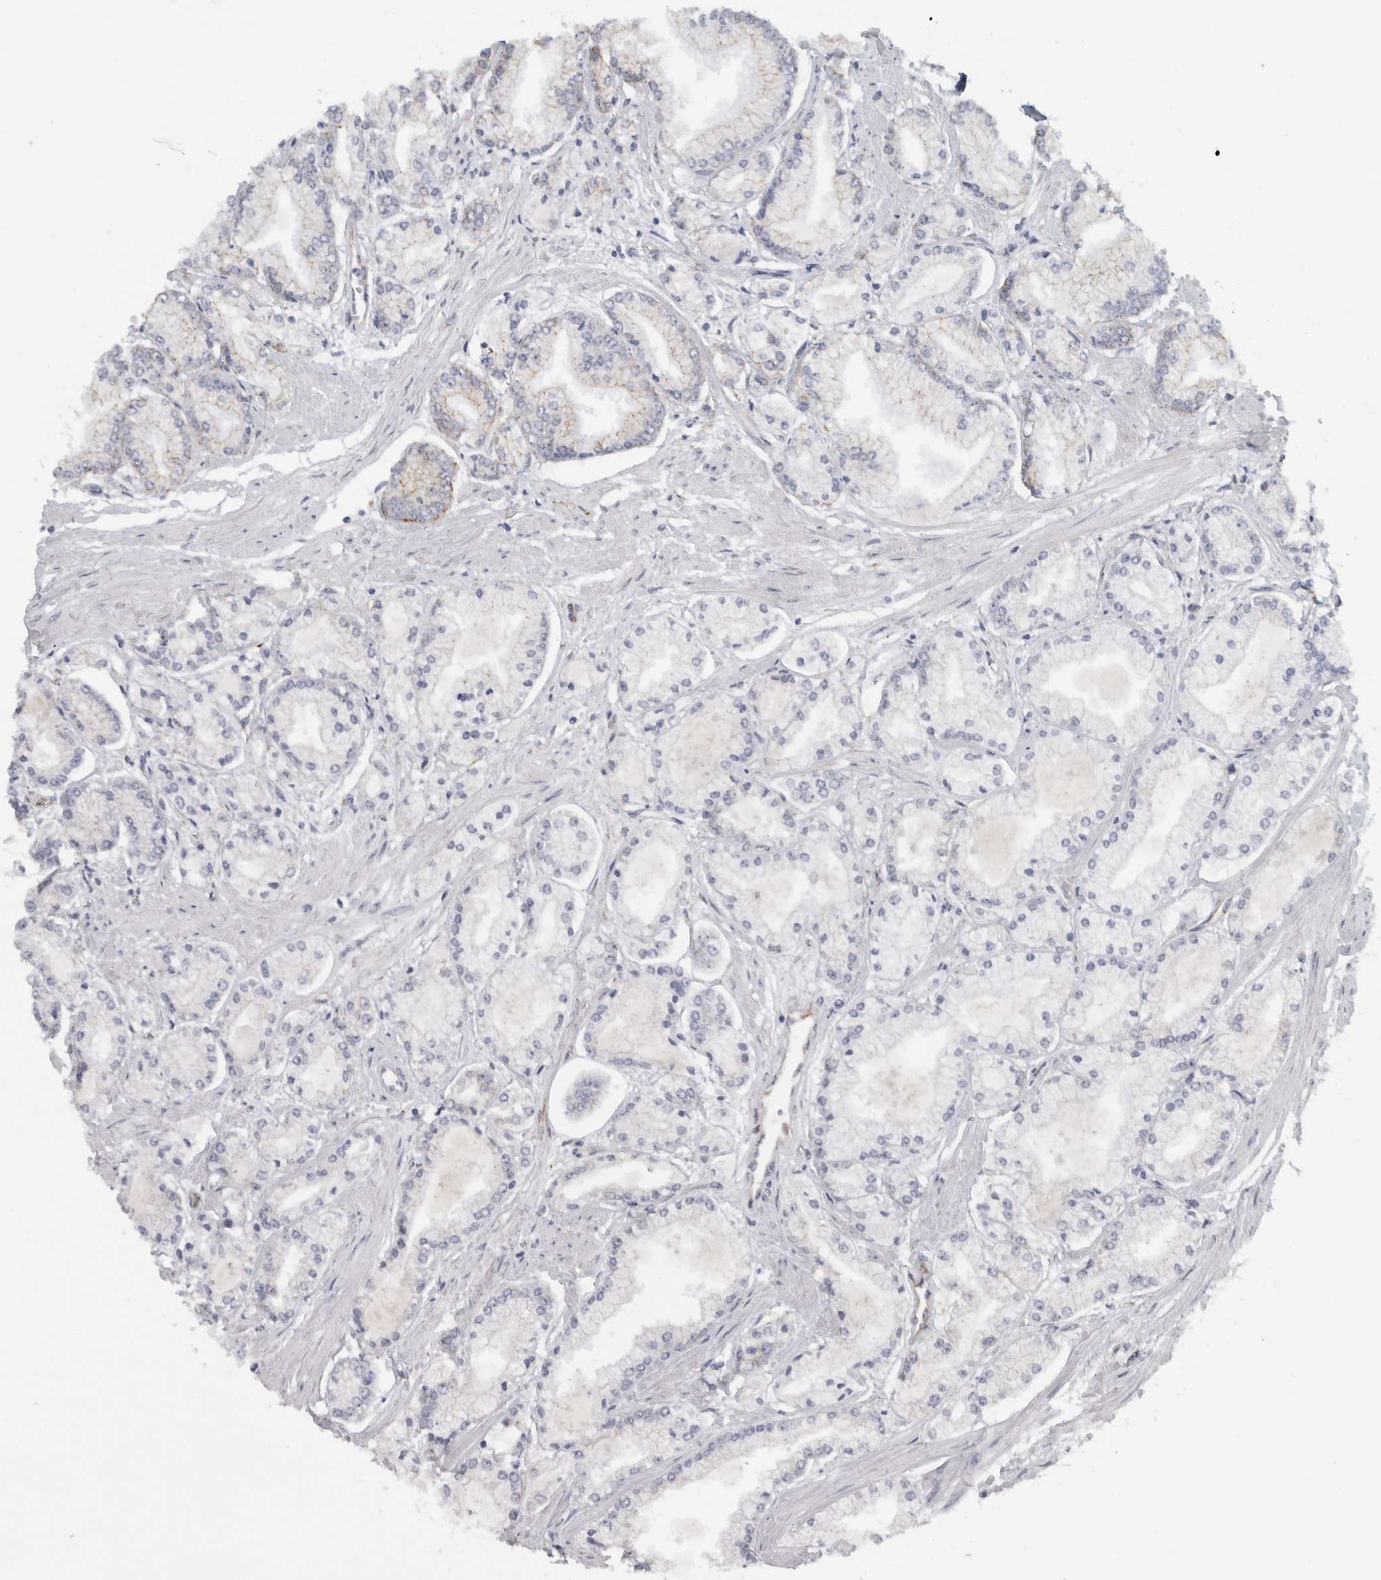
{"staining": {"intensity": "negative", "quantity": "none", "location": "none"}, "tissue": "prostate cancer", "cell_type": "Tumor cells", "image_type": "cancer", "snomed": [{"axis": "morphology", "description": "Adenocarcinoma, Low grade"}, {"axis": "topography", "description": "Prostate"}], "caption": "Immunohistochemical staining of prostate cancer shows no significant positivity in tumor cells.", "gene": "B3GNT3", "patient": {"sex": "male", "age": 52}}